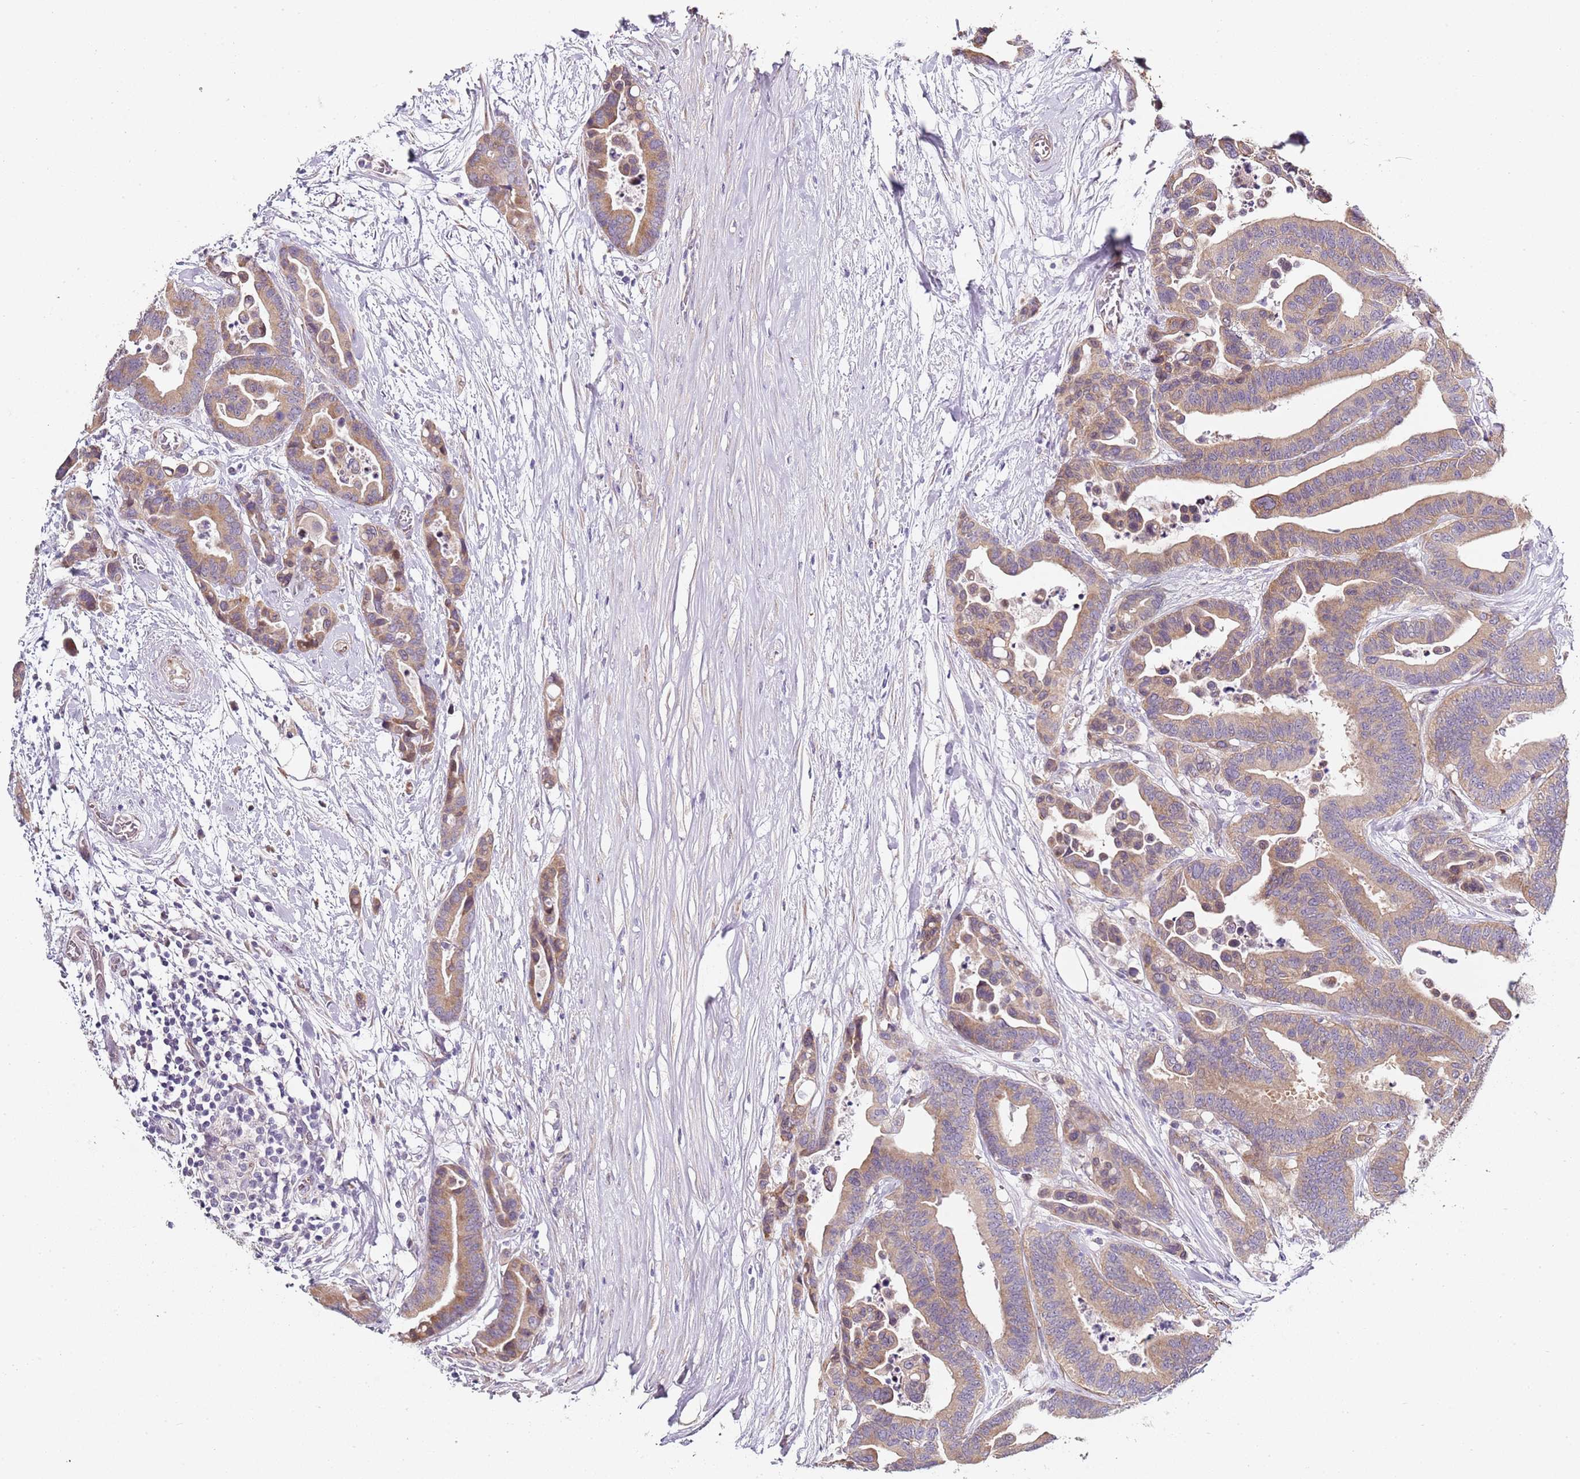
{"staining": {"intensity": "moderate", "quantity": ">75%", "location": "cytoplasmic/membranous"}, "tissue": "colorectal cancer", "cell_type": "Tumor cells", "image_type": "cancer", "snomed": [{"axis": "morphology", "description": "Adenocarcinoma, NOS"}, {"axis": "topography", "description": "Colon"}], "caption": "Immunohistochemical staining of human colorectal cancer (adenocarcinoma) exhibits medium levels of moderate cytoplasmic/membranous protein positivity in about >75% of tumor cells.", "gene": "TBC1D9", "patient": {"sex": "male", "age": 82}}